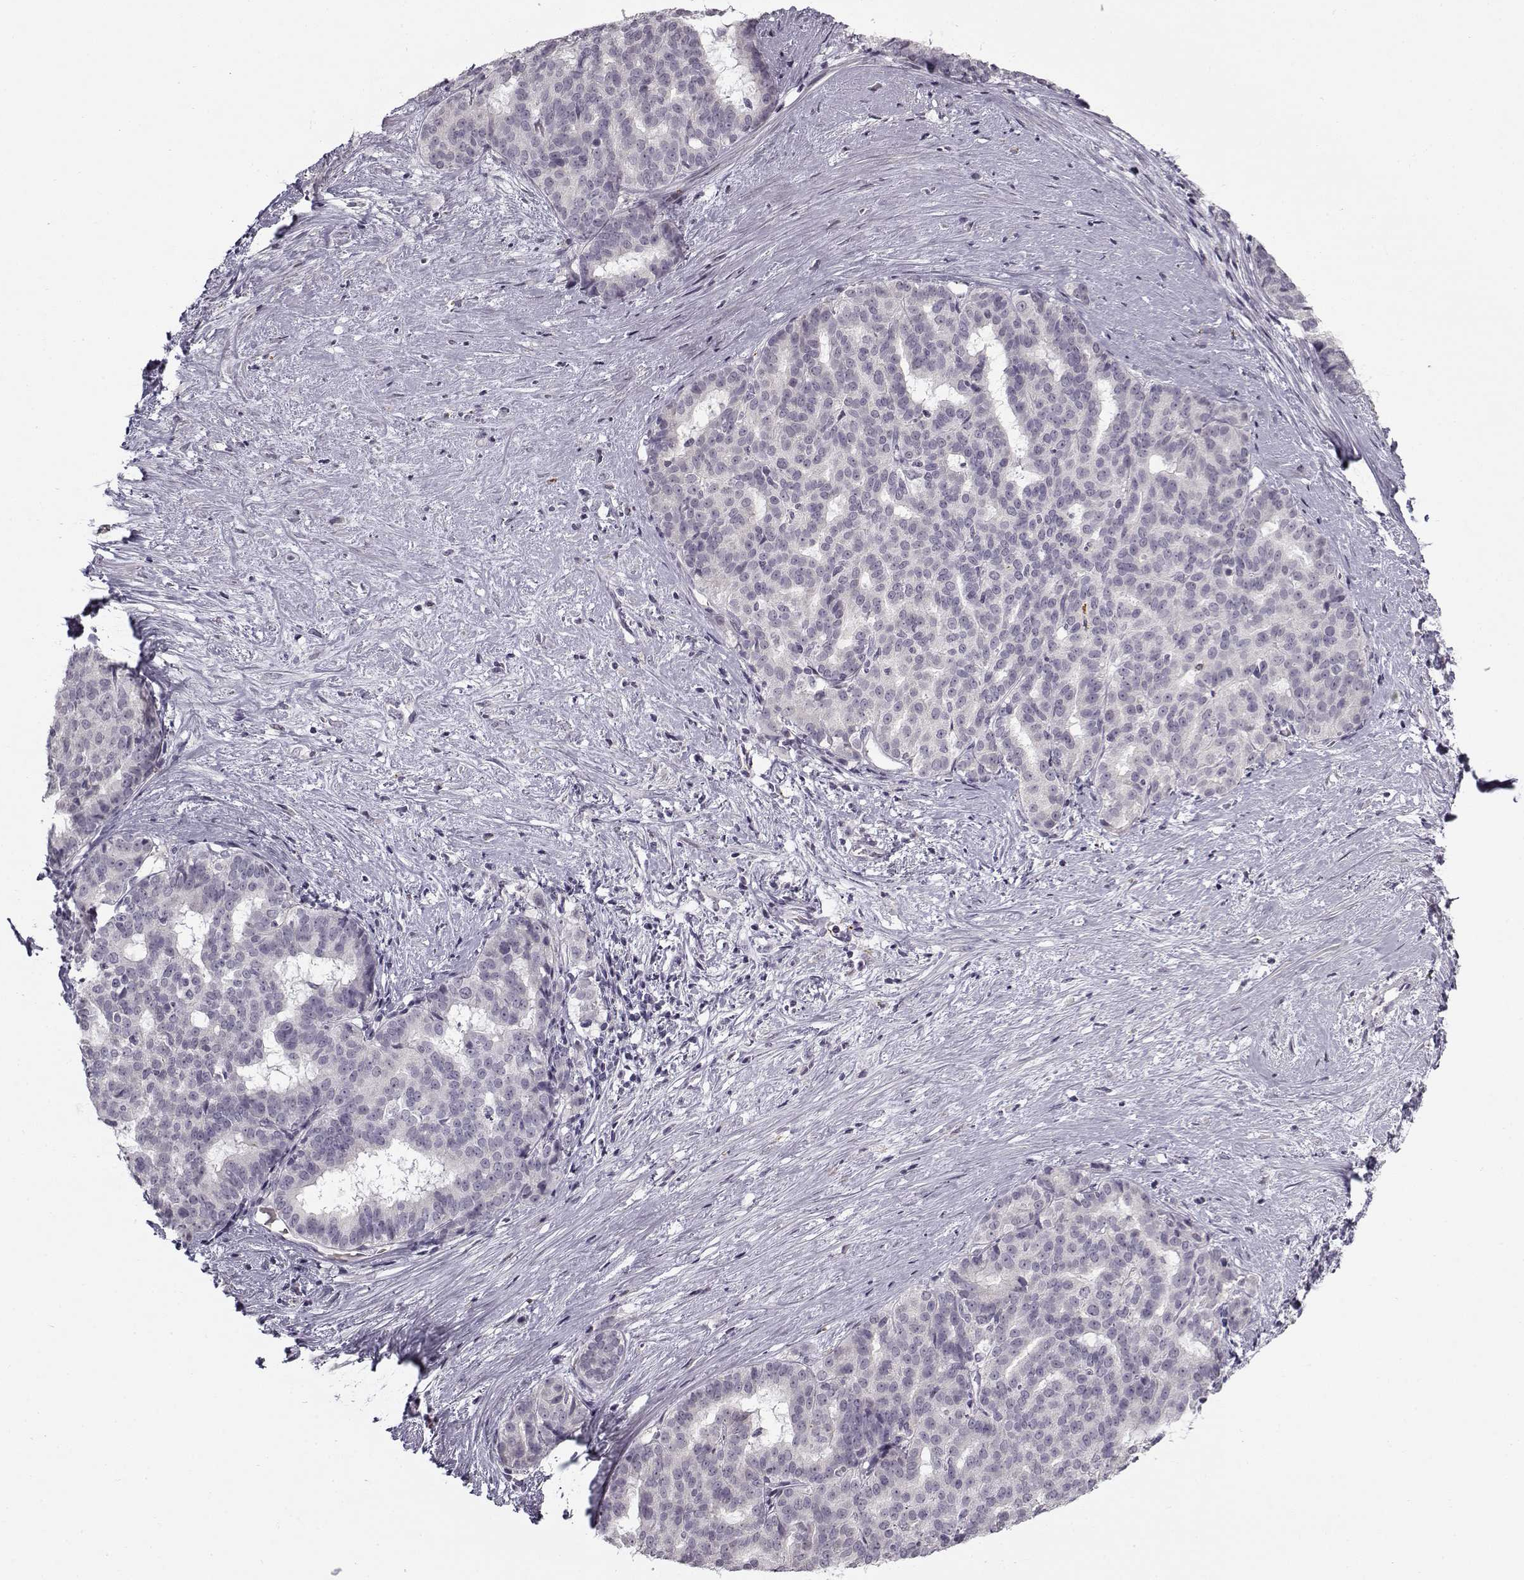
{"staining": {"intensity": "negative", "quantity": "none", "location": "none"}, "tissue": "liver cancer", "cell_type": "Tumor cells", "image_type": "cancer", "snomed": [{"axis": "morphology", "description": "Cholangiocarcinoma"}, {"axis": "topography", "description": "Liver"}], "caption": "IHC of liver cancer (cholangiocarcinoma) shows no staining in tumor cells.", "gene": "SNCA", "patient": {"sex": "female", "age": 47}}